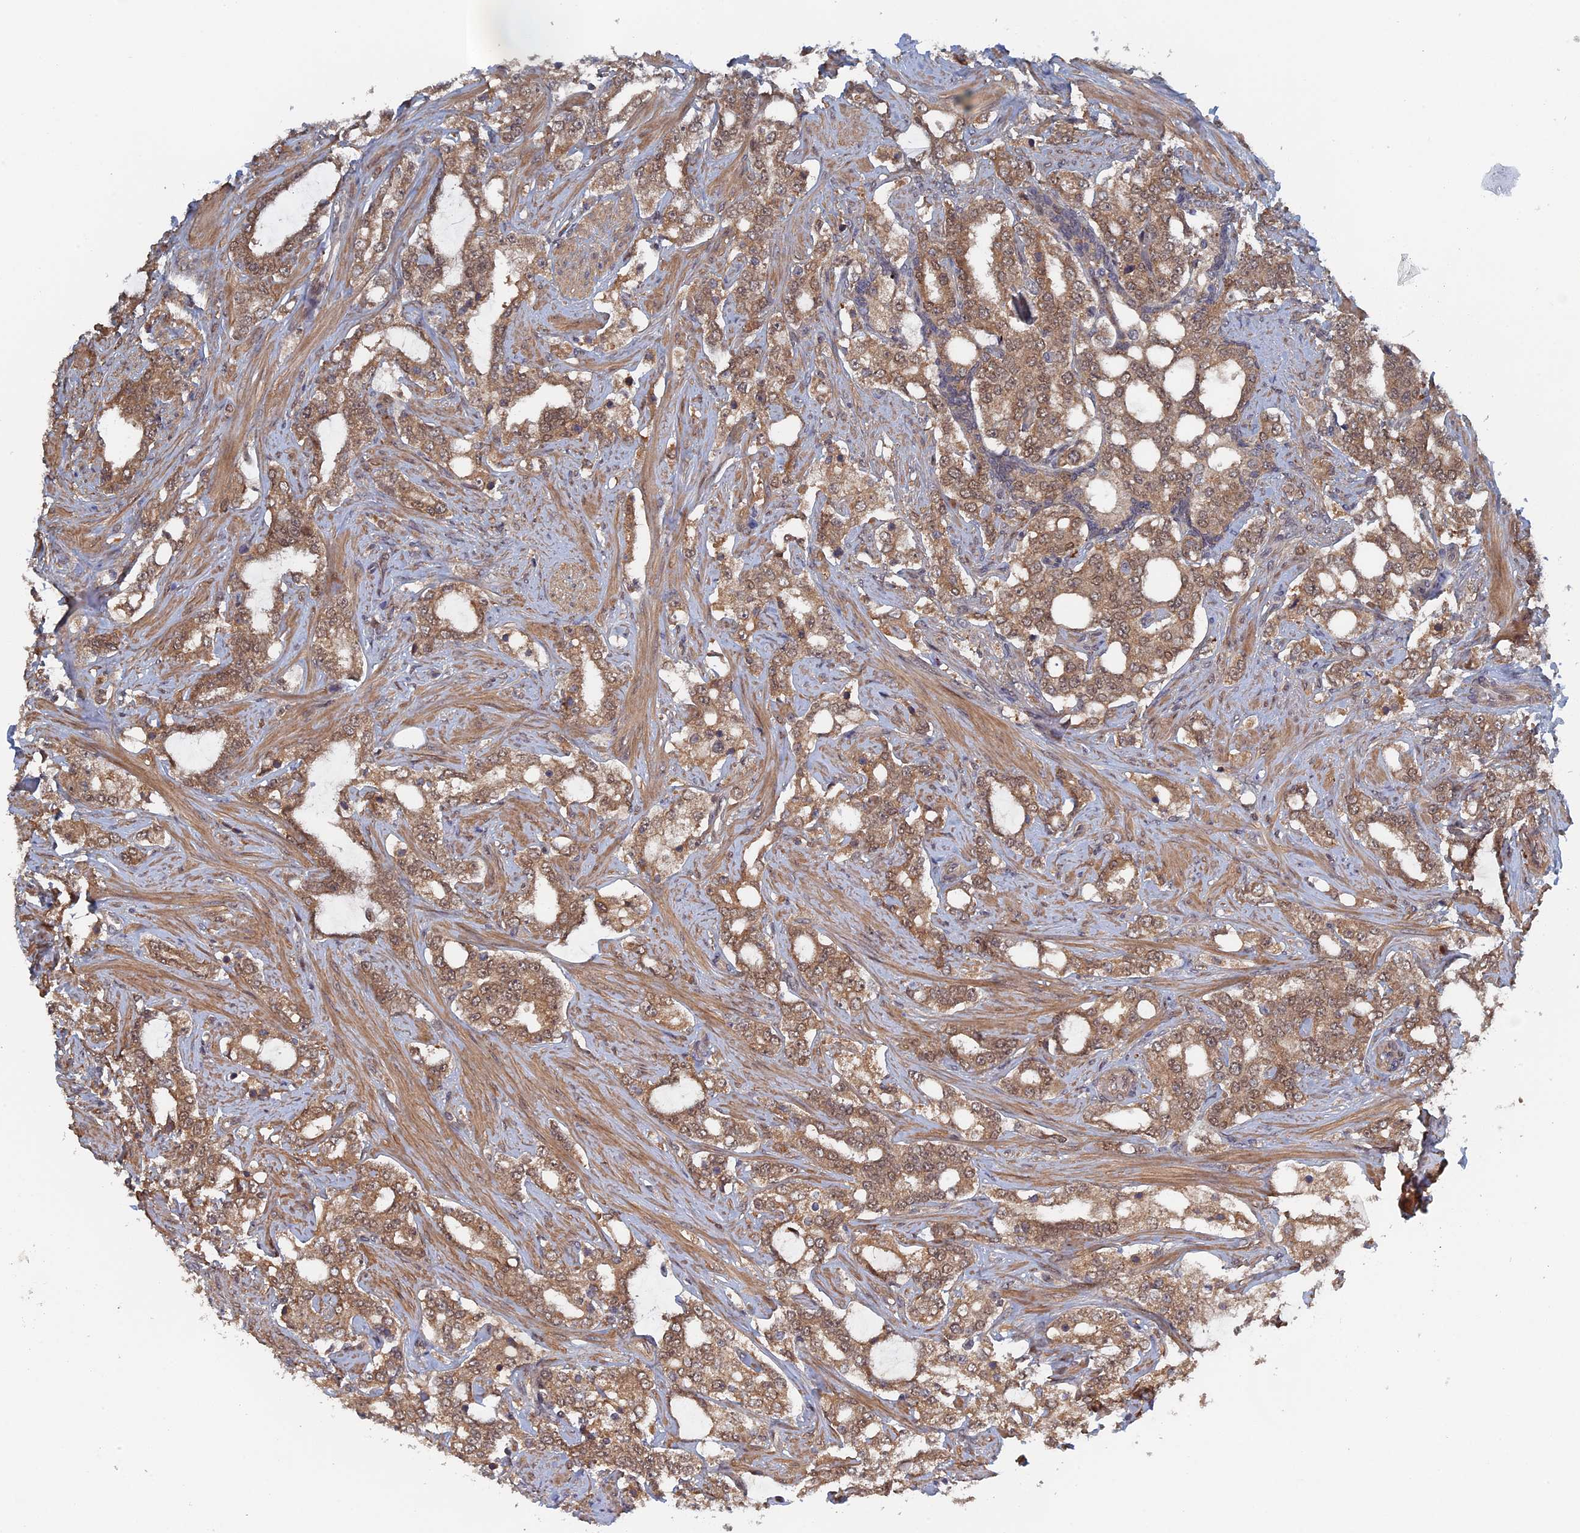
{"staining": {"intensity": "moderate", "quantity": ">75%", "location": "cytoplasmic/membranous,nuclear"}, "tissue": "prostate cancer", "cell_type": "Tumor cells", "image_type": "cancer", "snomed": [{"axis": "morphology", "description": "Adenocarcinoma, High grade"}, {"axis": "topography", "description": "Prostate"}], "caption": "Prostate high-grade adenocarcinoma stained for a protein shows moderate cytoplasmic/membranous and nuclear positivity in tumor cells.", "gene": "ELOVL6", "patient": {"sex": "male", "age": 64}}